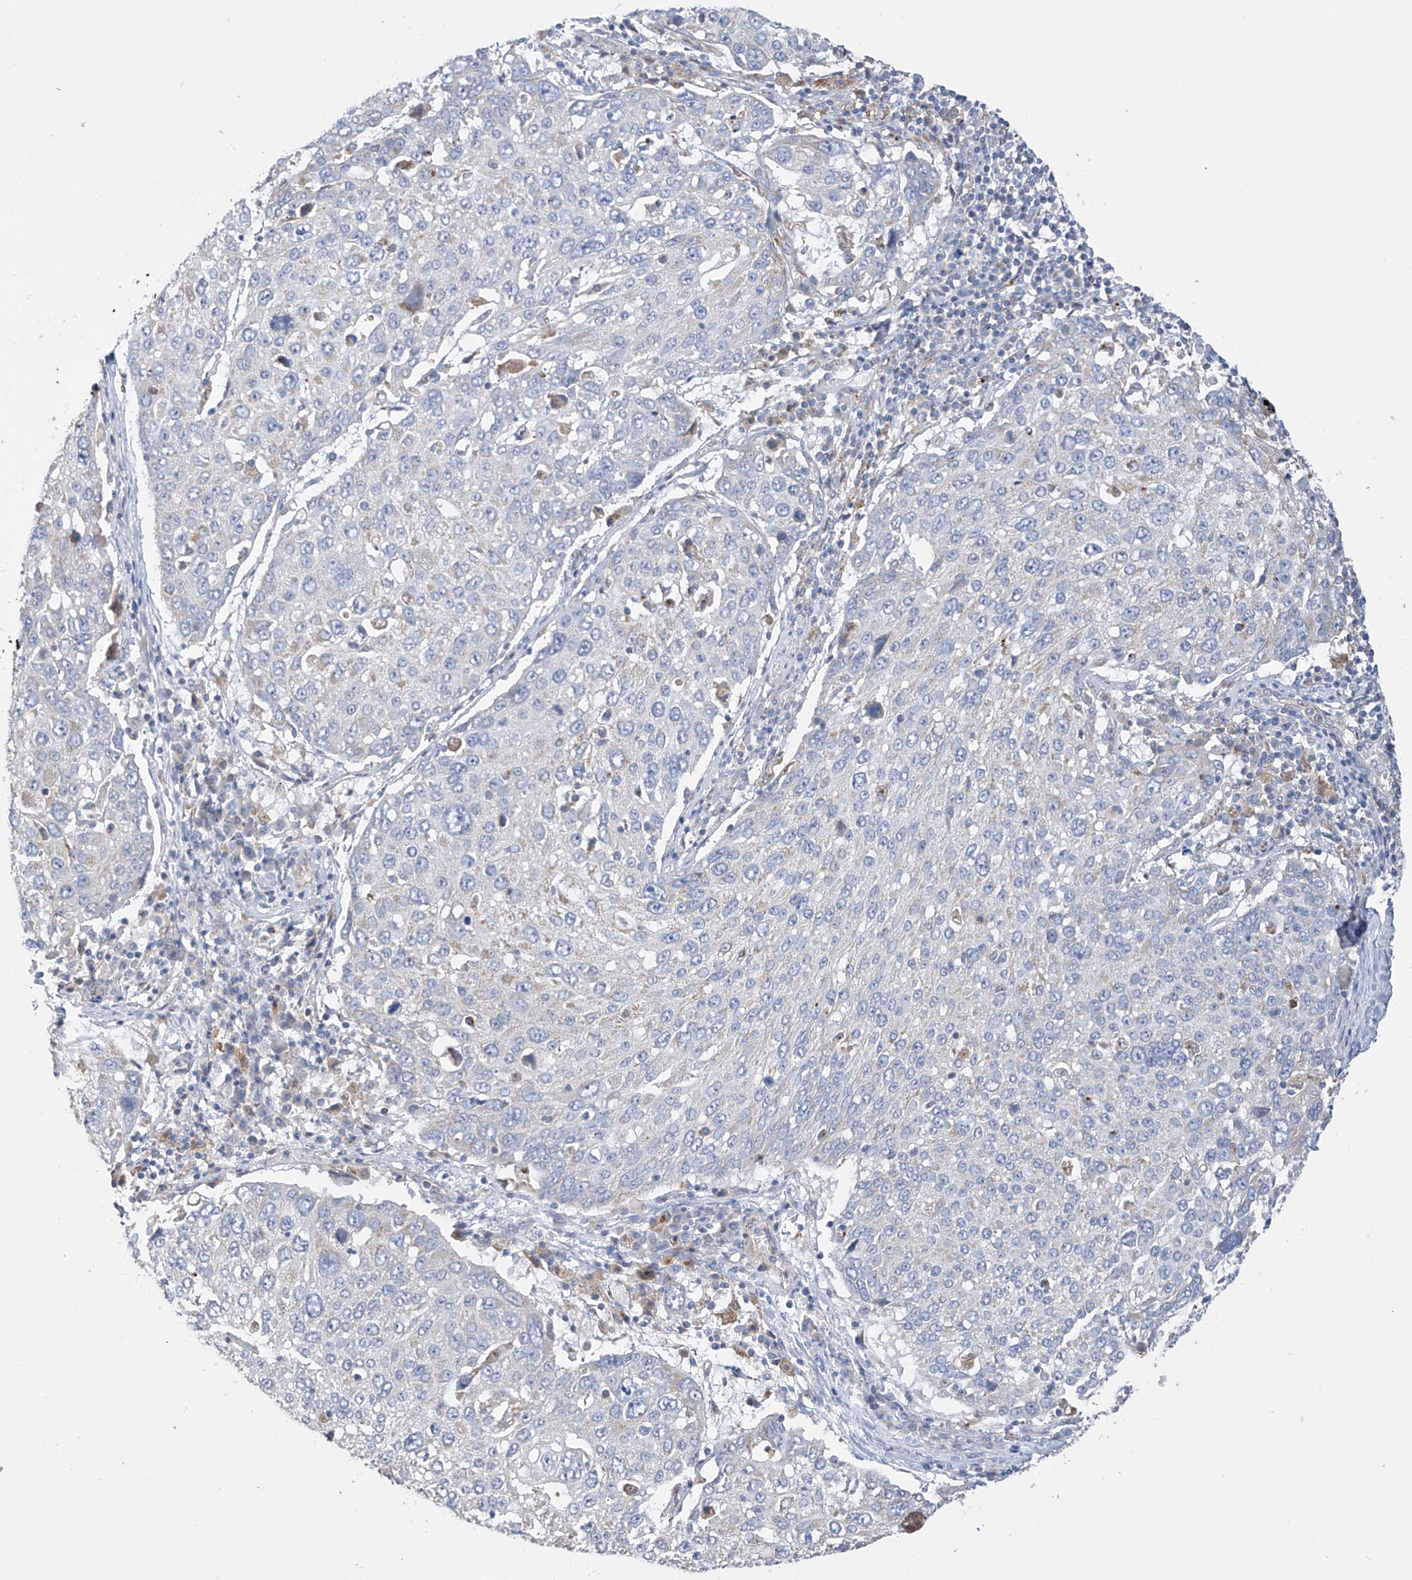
{"staining": {"intensity": "negative", "quantity": "none", "location": "none"}, "tissue": "lung cancer", "cell_type": "Tumor cells", "image_type": "cancer", "snomed": [{"axis": "morphology", "description": "Squamous cell carcinoma, NOS"}, {"axis": "topography", "description": "Lung"}], "caption": "Tumor cells show no significant protein staining in squamous cell carcinoma (lung).", "gene": "ITM2B", "patient": {"sex": "male", "age": 65}}